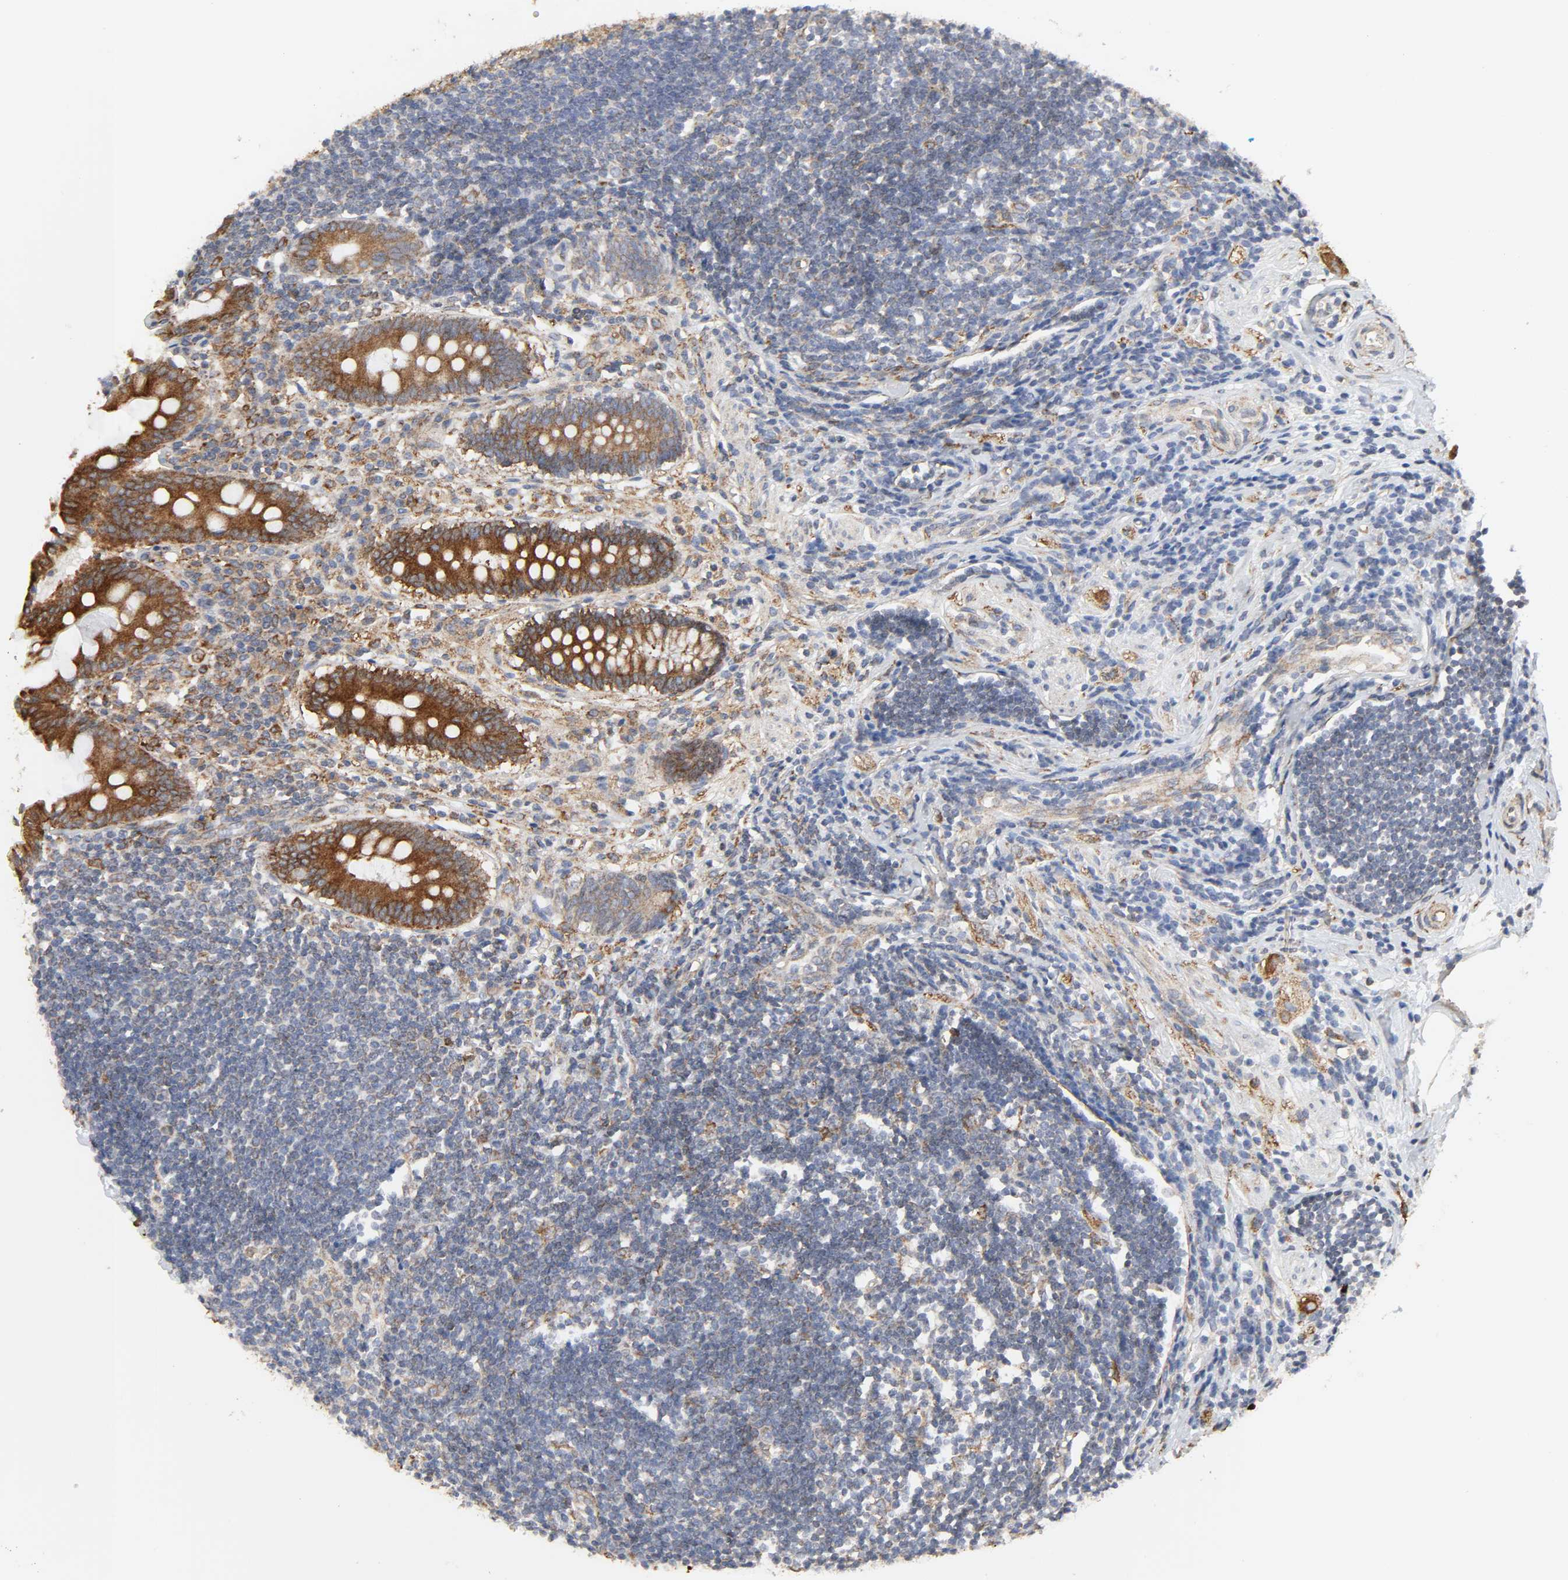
{"staining": {"intensity": "strong", "quantity": ">75%", "location": "cytoplasmic/membranous"}, "tissue": "appendix", "cell_type": "Glandular cells", "image_type": "normal", "snomed": [{"axis": "morphology", "description": "Normal tissue, NOS"}, {"axis": "topography", "description": "Appendix"}], "caption": "A micrograph showing strong cytoplasmic/membranous expression in approximately >75% of glandular cells in normal appendix, as visualized by brown immunohistochemical staining.", "gene": "POR", "patient": {"sex": "female", "age": 50}}